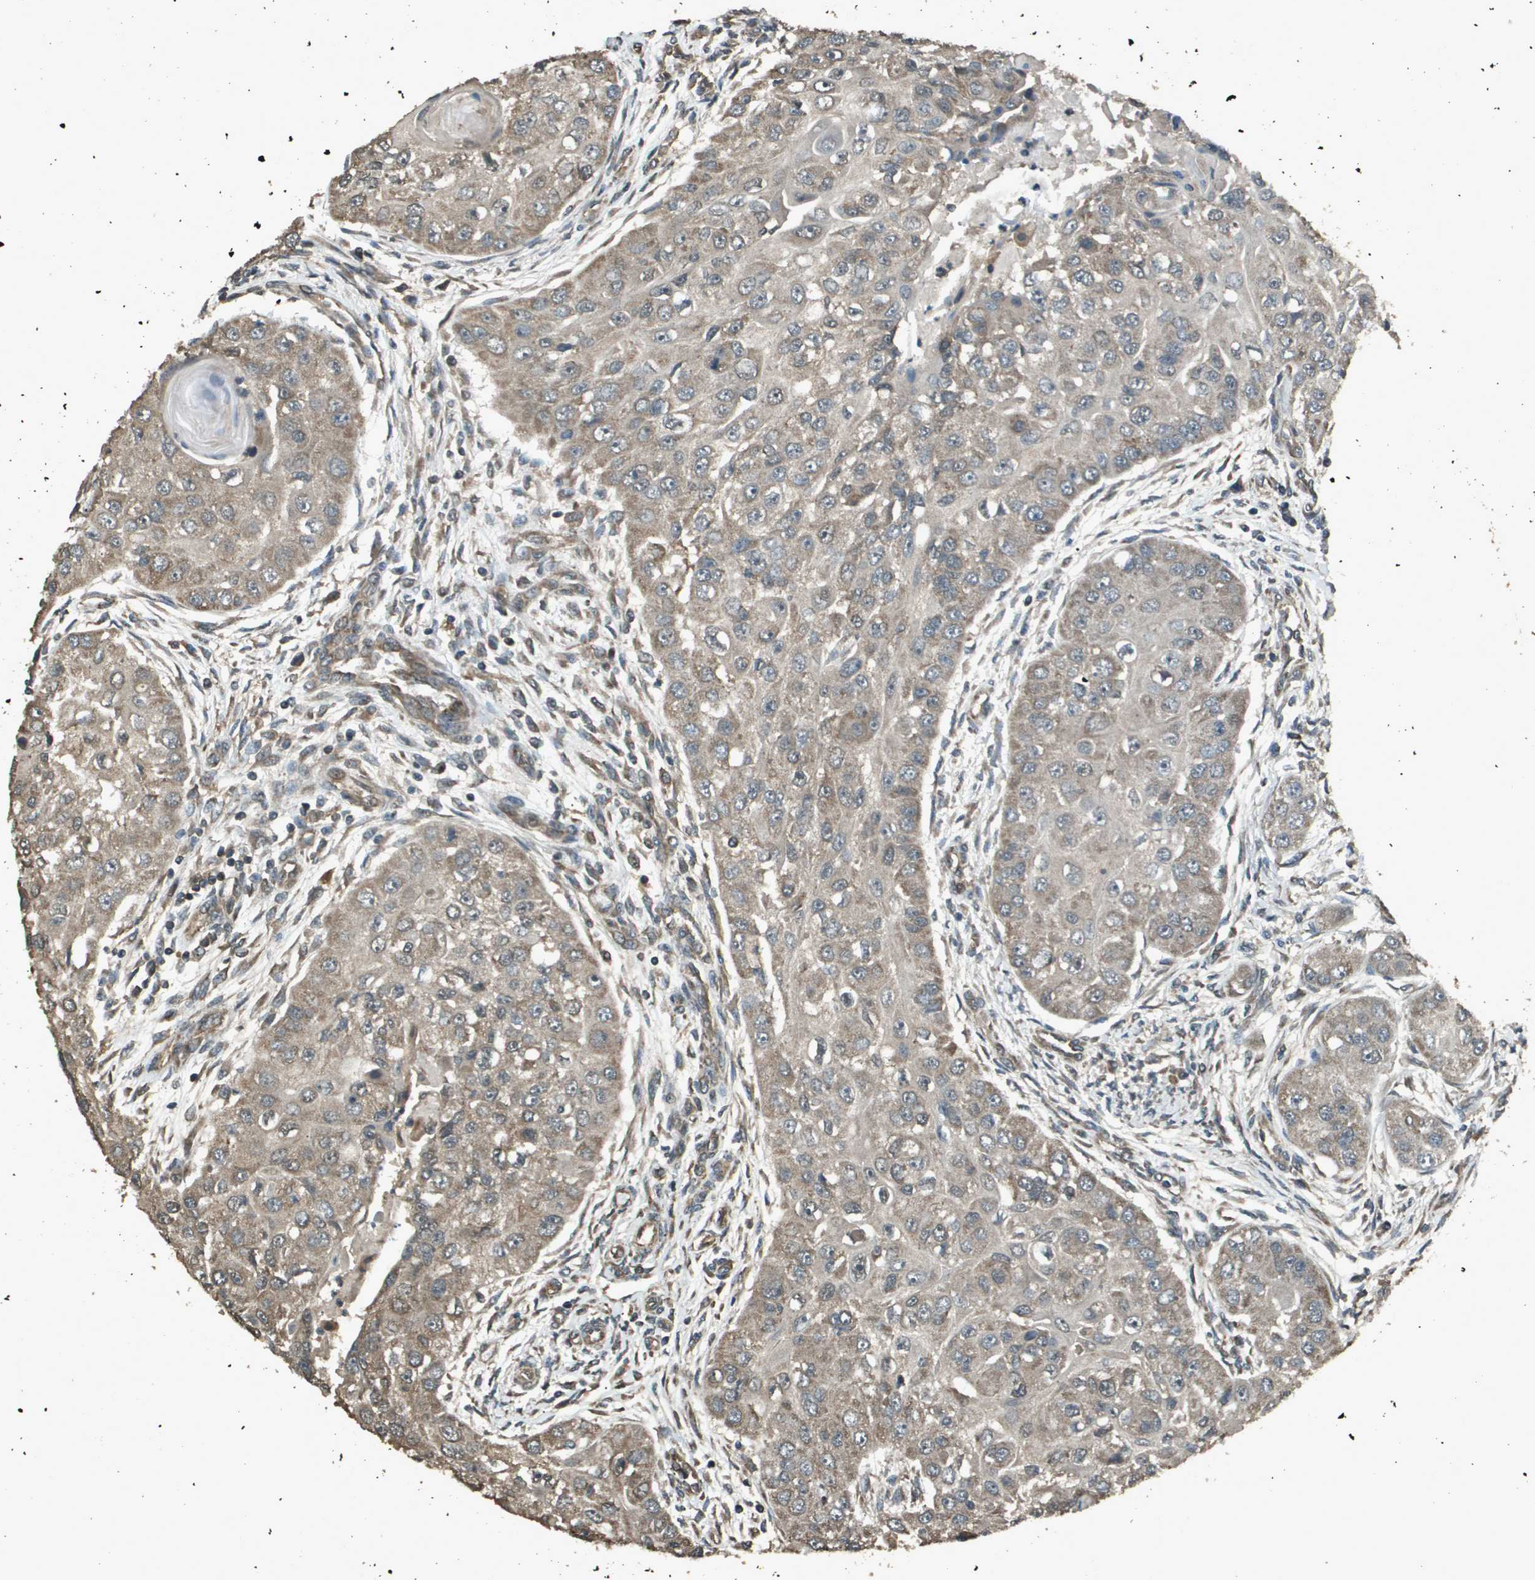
{"staining": {"intensity": "weak", "quantity": ">75%", "location": "cytoplasmic/membranous"}, "tissue": "head and neck cancer", "cell_type": "Tumor cells", "image_type": "cancer", "snomed": [{"axis": "morphology", "description": "Normal tissue, NOS"}, {"axis": "morphology", "description": "Squamous cell carcinoma, NOS"}, {"axis": "topography", "description": "Skeletal muscle"}, {"axis": "topography", "description": "Head-Neck"}], "caption": "High-power microscopy captured an immunohistochemistry (IHC) histopathology image of head and neck cancer, revealing weak cytoplasmic/membranous expression in about >75% of tumor cells.", "gene": "FIG4", "patient": {"sex": "male", "age": 51}}